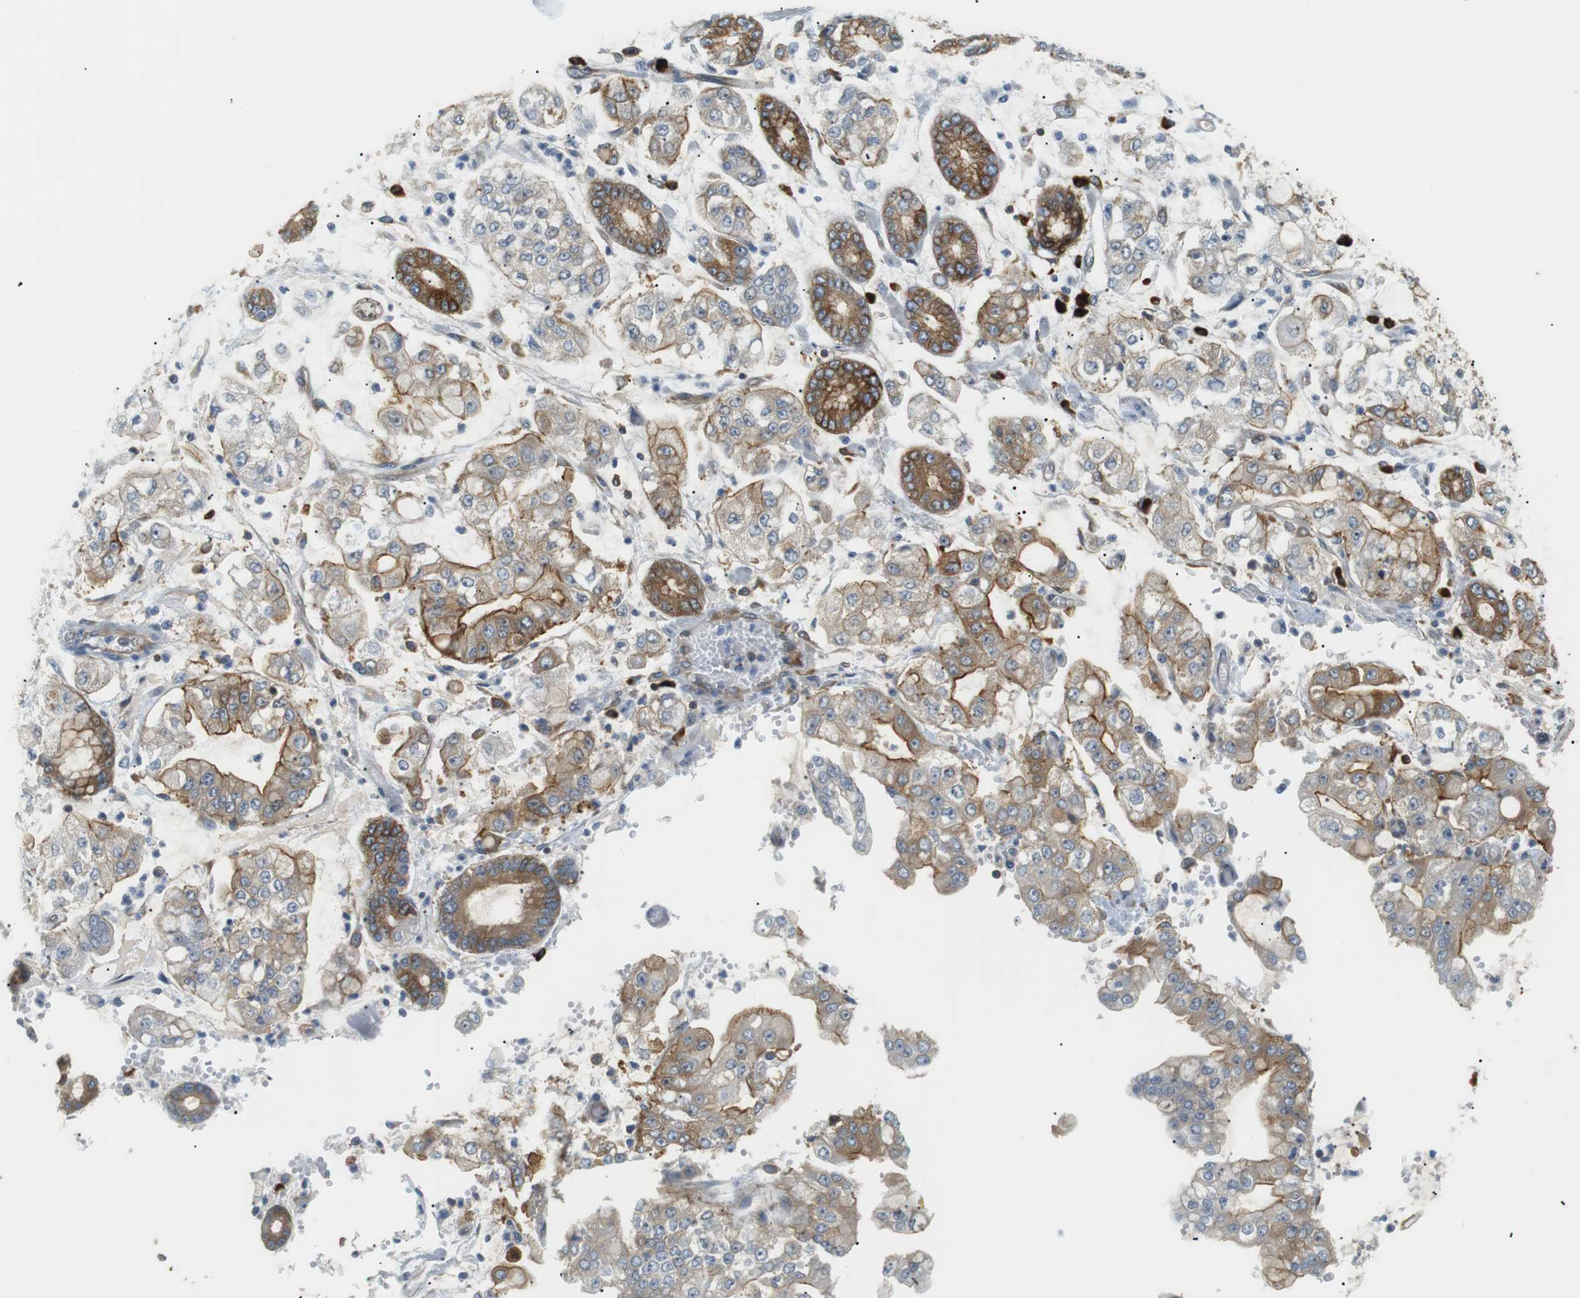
{"staining": {"intensity": "moderate", "quantity": ">75%", "location": "cytoplasmic/membranous"}, "tissue": "stomach cancer", "cell_type": "Tumor cells", "image_type": "cancer", "snomed": [{"axis": "morphology", "description": "Adenocarcinoma, NOS"}, {"axis": "topography", "description": "Stomach"}], "caption": "Adenocarcinoma (stomach) stained with DAB immunohistochemistry displays medium levels of moderate cytoplasmic/membranous expression in approximately >75% of tumor cells.", "gene": "TMEM200A", "patient": {"sex": "male", "age": 76}}